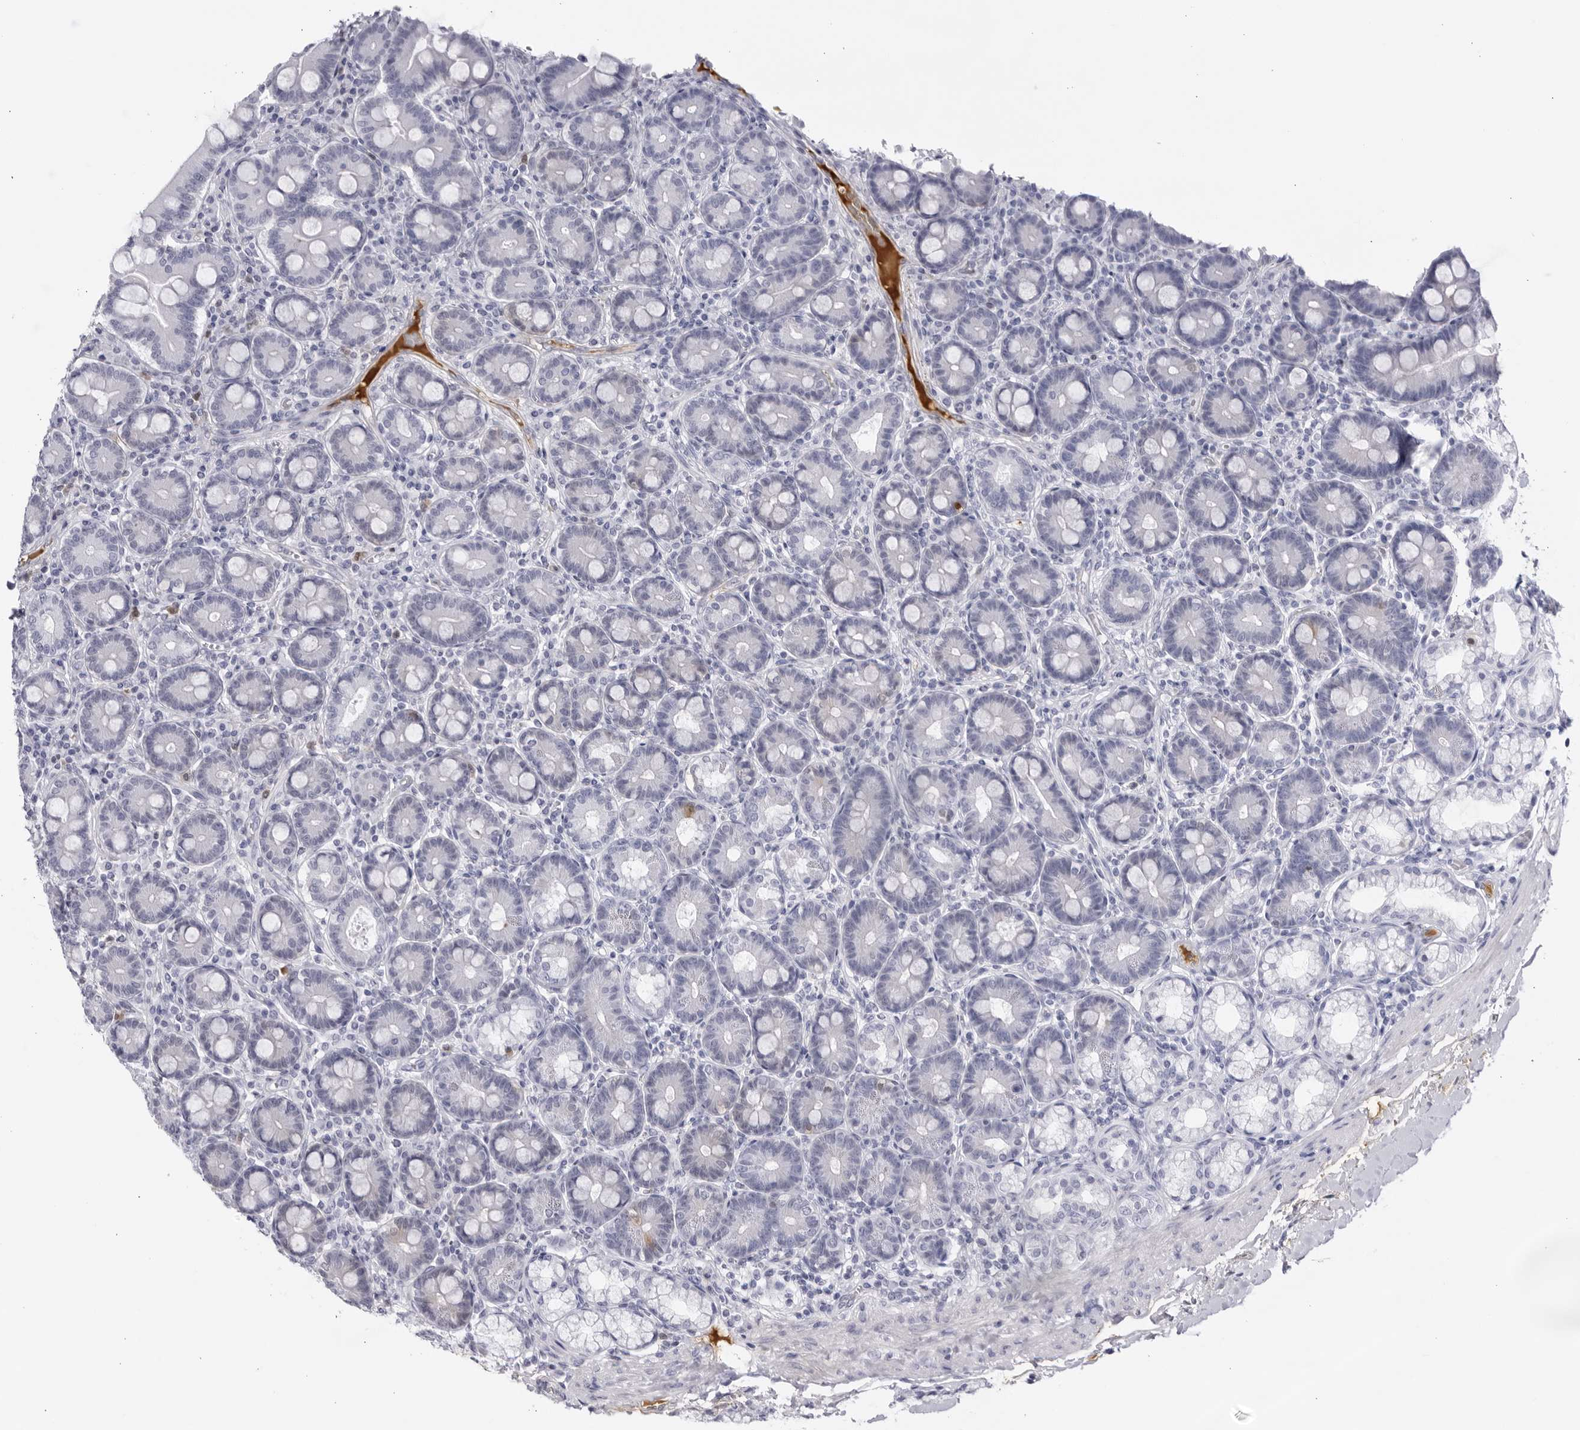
{"staining": {"intensity": "negative", "quantity": "none", "location": "none"}, "tissue": "duodenum", "cell_type": "Glandular cells", "image_type": "normal", "snomed": [{"axis": "morphology", "description": "Normal tissue, NOS"}, {"axis": "topography", "description": "Duodenum"}], "caption": "IHC photomicrograph of benign duodenum stained for a protein (brown), which shows no expression in glandular cells.", "gene": "CNBD1", "patient": {"sex": "male", "age": 50}}